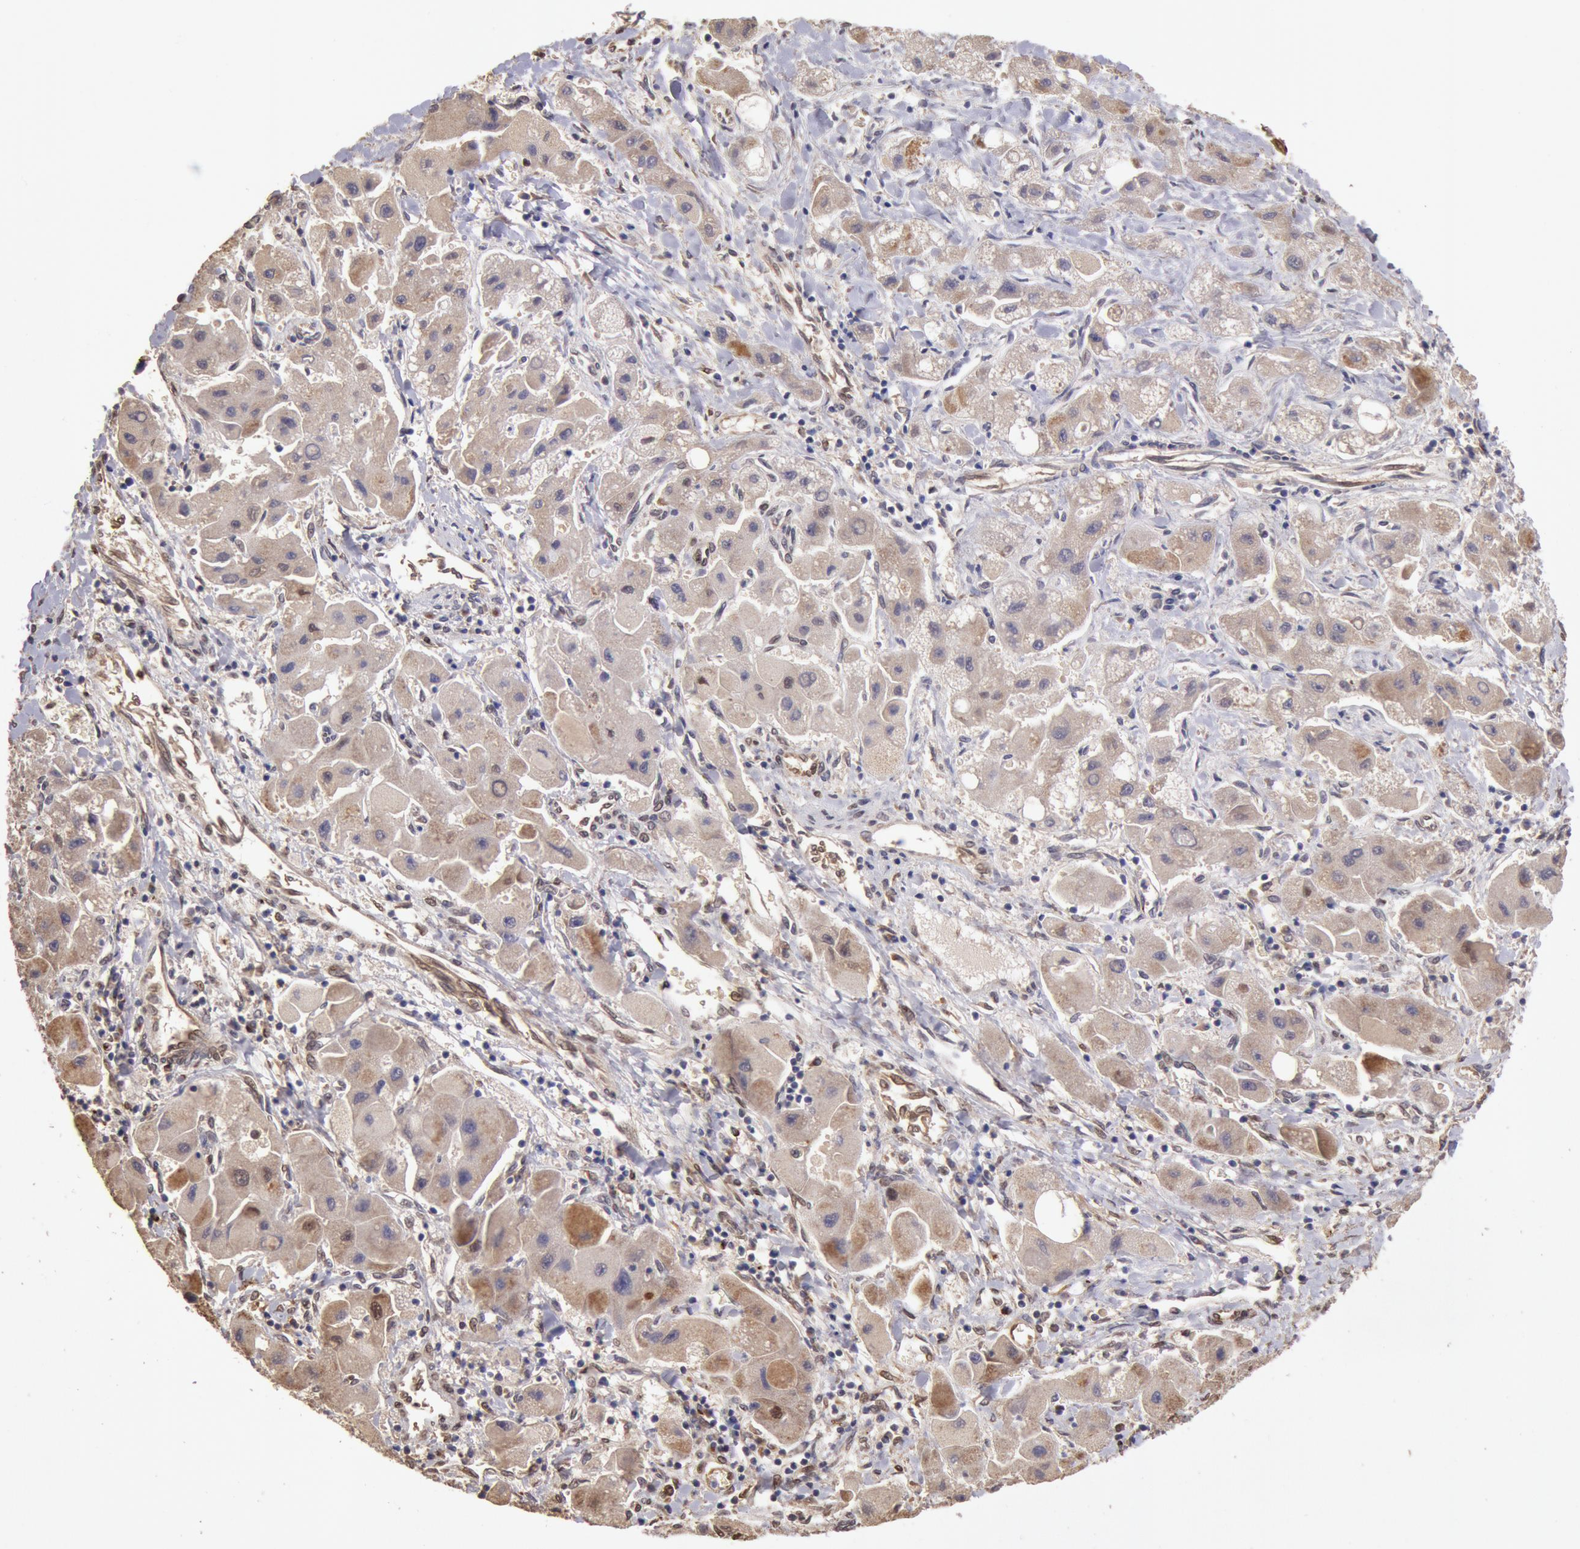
{"staining": {"intensity": "weak", "quantity": ">75%", "location": "cytoplasmic/membranous"}, "tissue": "liver cancer", "cell_type": "Tumor cells", "image_type": "cancer", "snomed": [{"axis": "morphology", "description": "Carcinoma, Hepatocellular, NOS"}, {"axis": "topography", "description": "Liver"}], "caption": "Liver cancer (hepatocellular carcinoma) was stained to show a protein in brown. There is low levels of weak cytoplasmic/membranous expression in about >75% of tumor cells.", "gene": "COMT", "patient": {"sex": "male", "age": 24}}